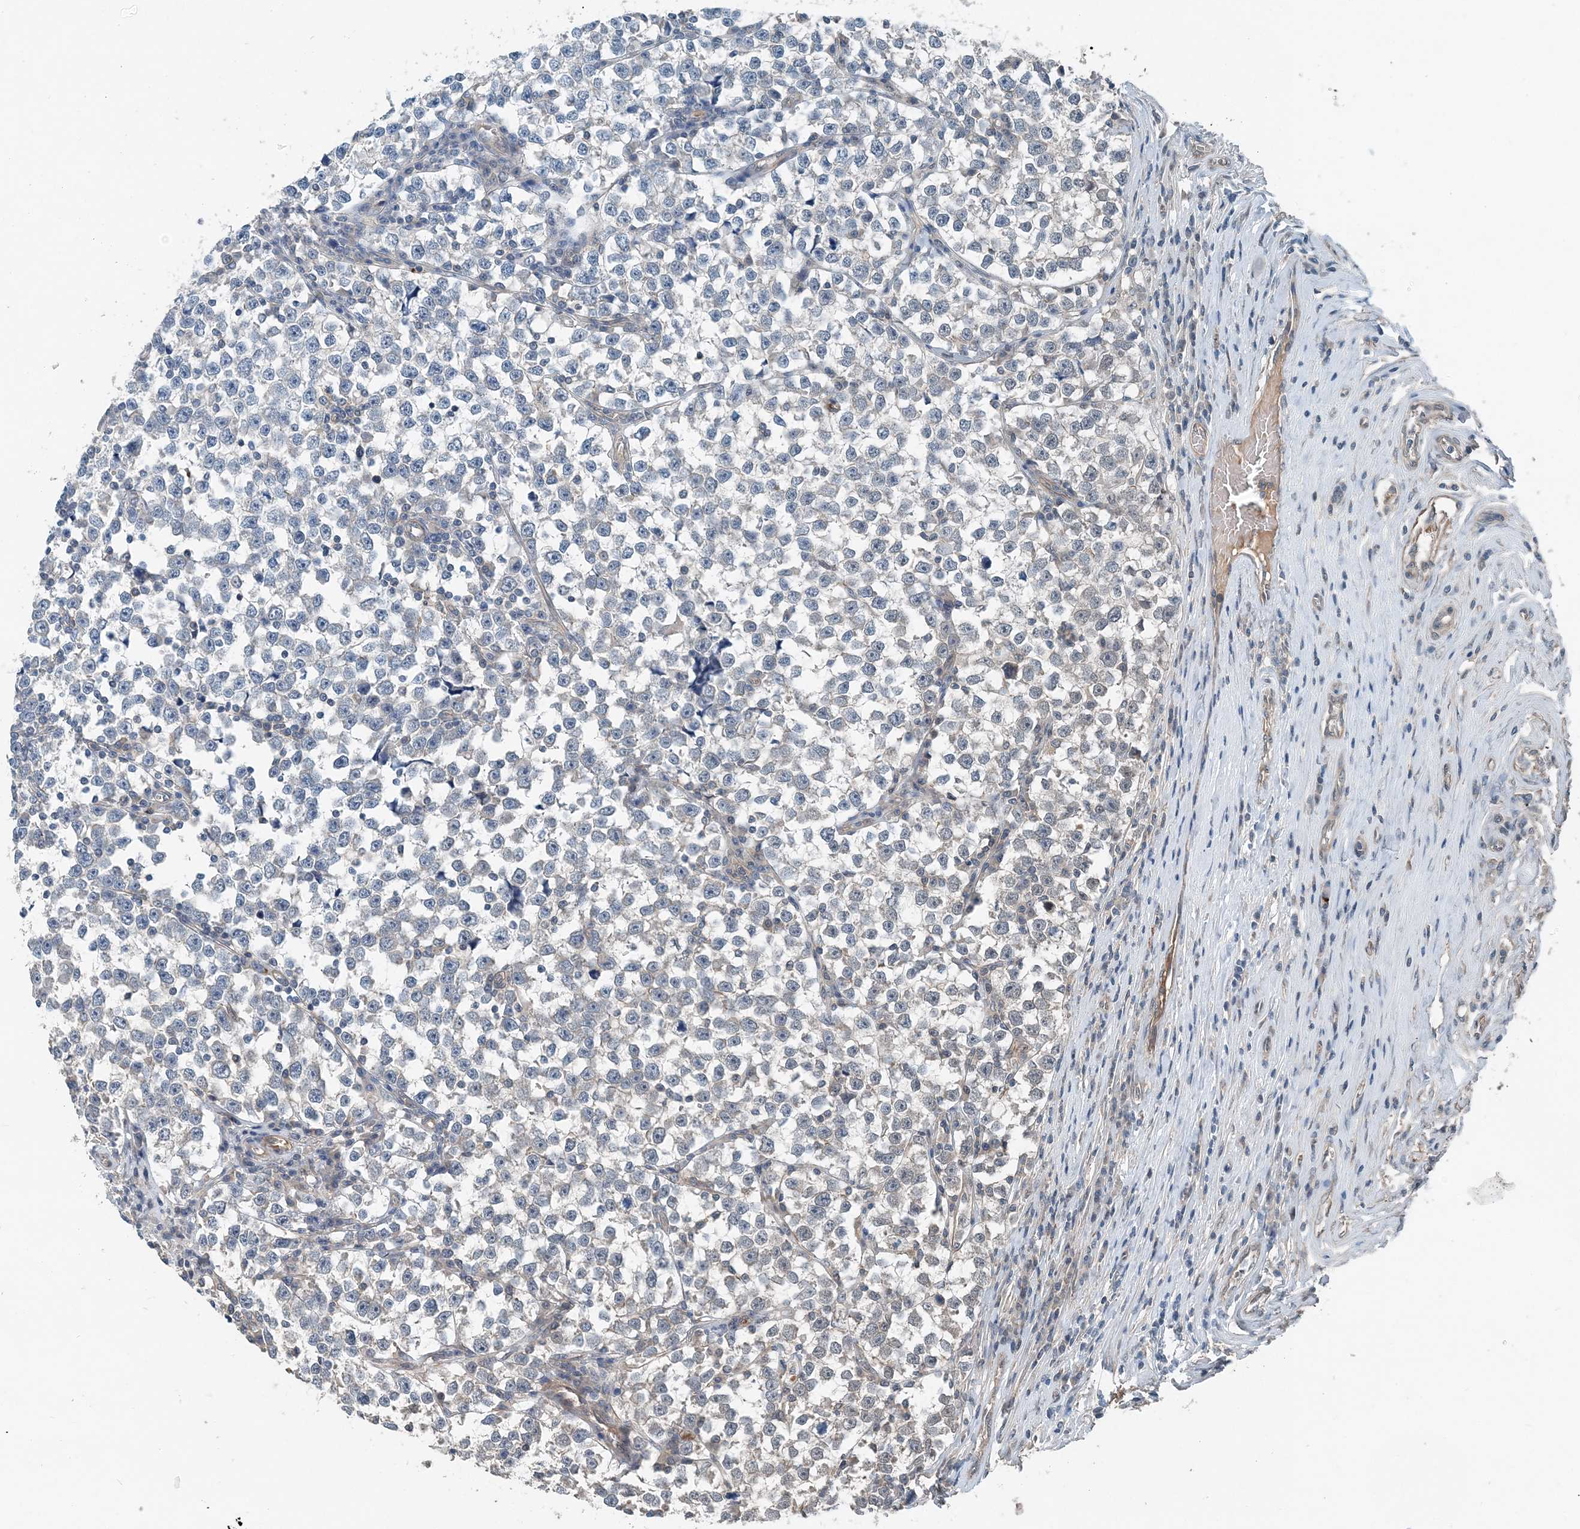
{"staining": {"intensity": "negative", "quantity": "none", "location": "none"}, "tissue": "testis cancer", "cell_type": "Tumor cells", "image_type": "cancer", "snomed": [{"axis": "morphology", "description": "Normal tissue, NOS"}, {"axis": "morphology", "description": "Seminoma, NOS"}, {"axis": "topography", "description": "Testis"}], "caption": "The micrograph displays no significant staining in tumor cells of seminoma (testis).", "gene": "SMPD3", "patient": {"sex": "male", "age": 43}}